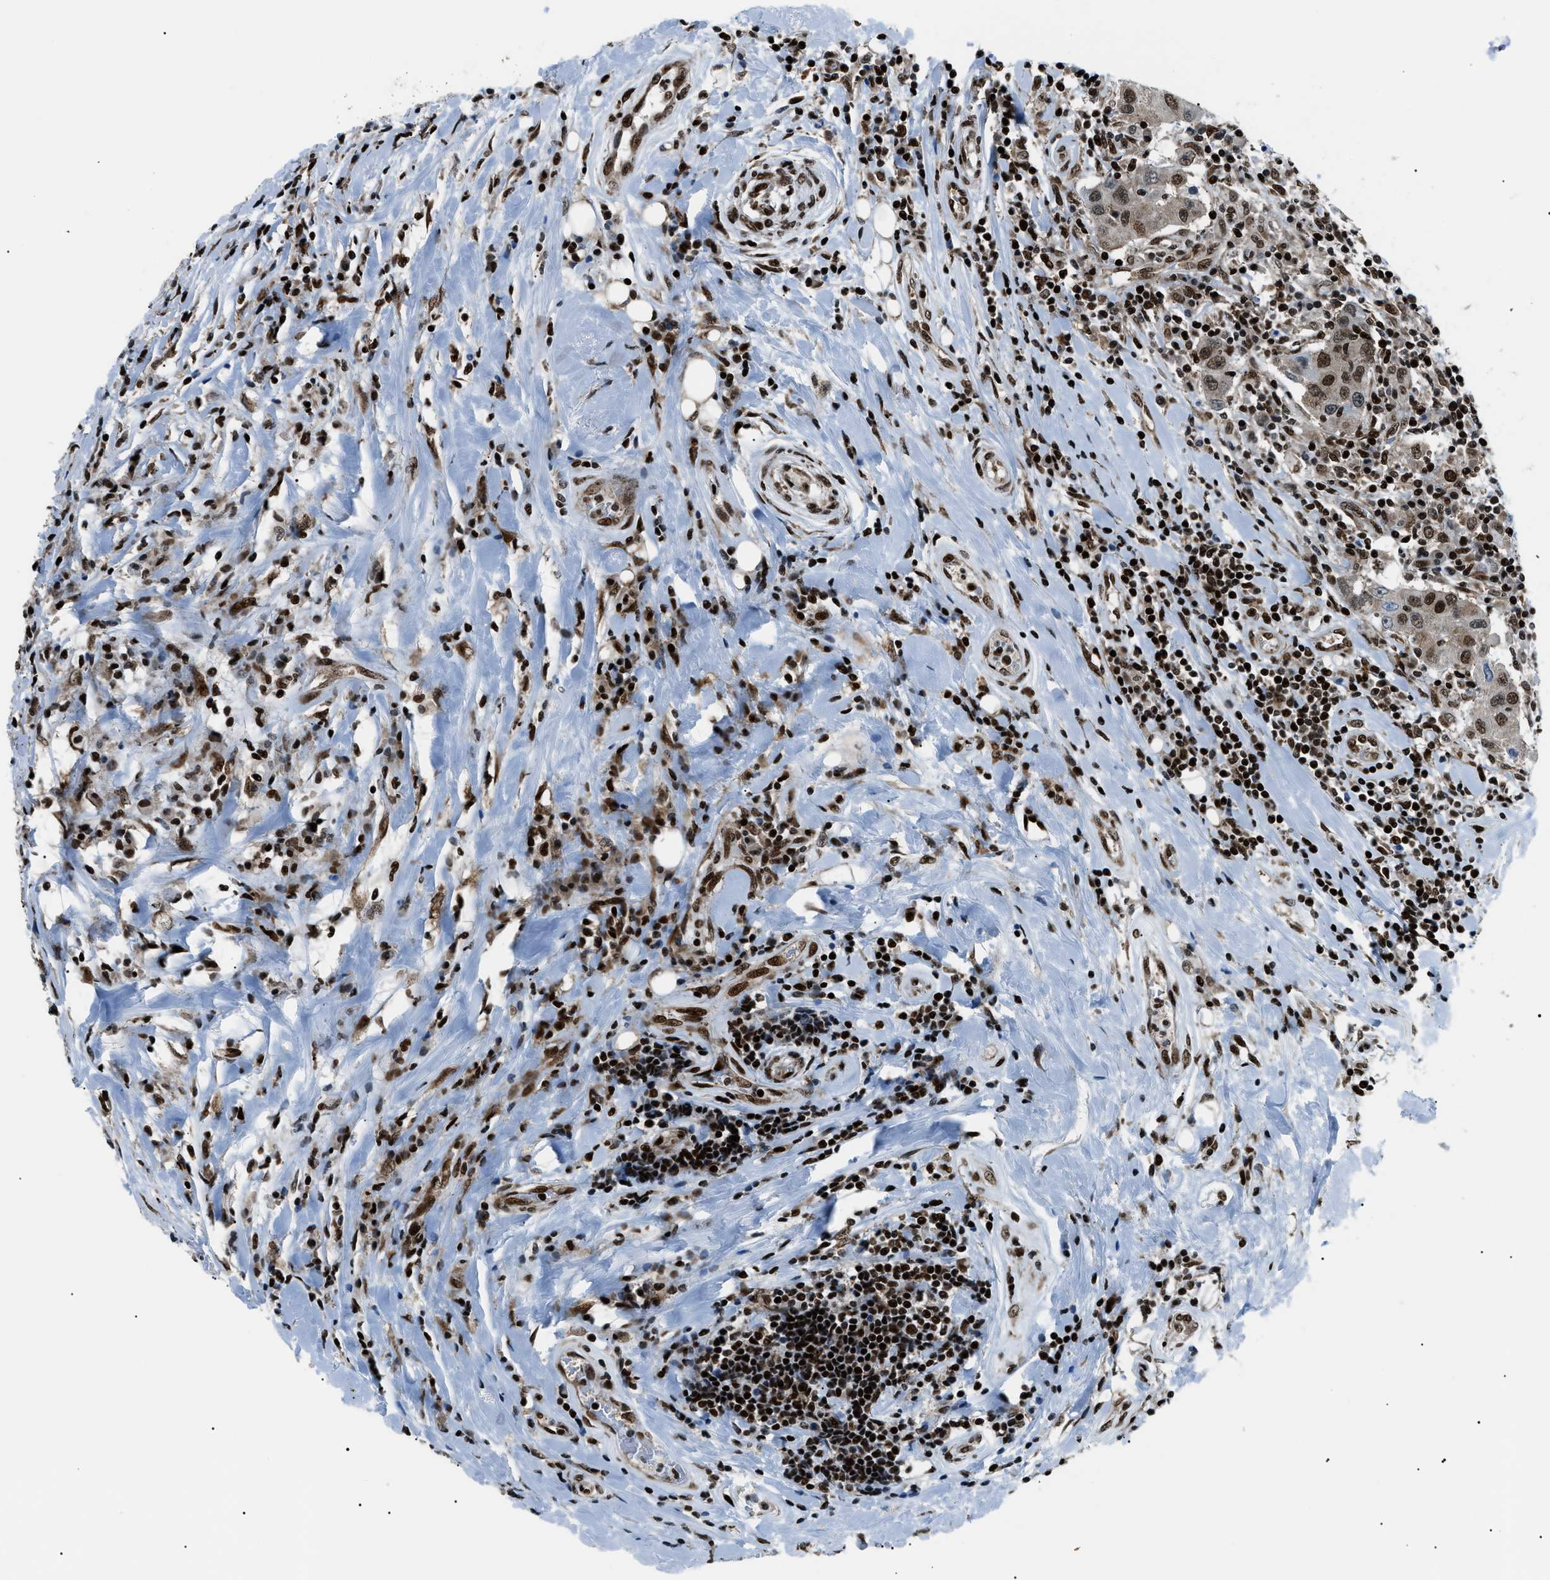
{"staining": {"intensity": "moderate", "quantity": ">75%", "location": "nuclear"}, "tissue": "breast cancer", "cell_type": "Tumor cells", "image_type": "cancer", "snomed": [{"axis": "morphology", "description": "Duct carcinoma"}, {"axis": "topography", "description": "Breast"}], "caption": "The photomicrograph displays immunohistochemical staining of breast invasive ductal carcinoma. There is moderate nuclear positivity is identified in approximately >75% of tumor cells. Immunohistochemistry (ihc) stains the protein in brown and the nuclei are stained blue.", "gene": "HNRNPK", "patient": {"sex": "female", "age": 27}}